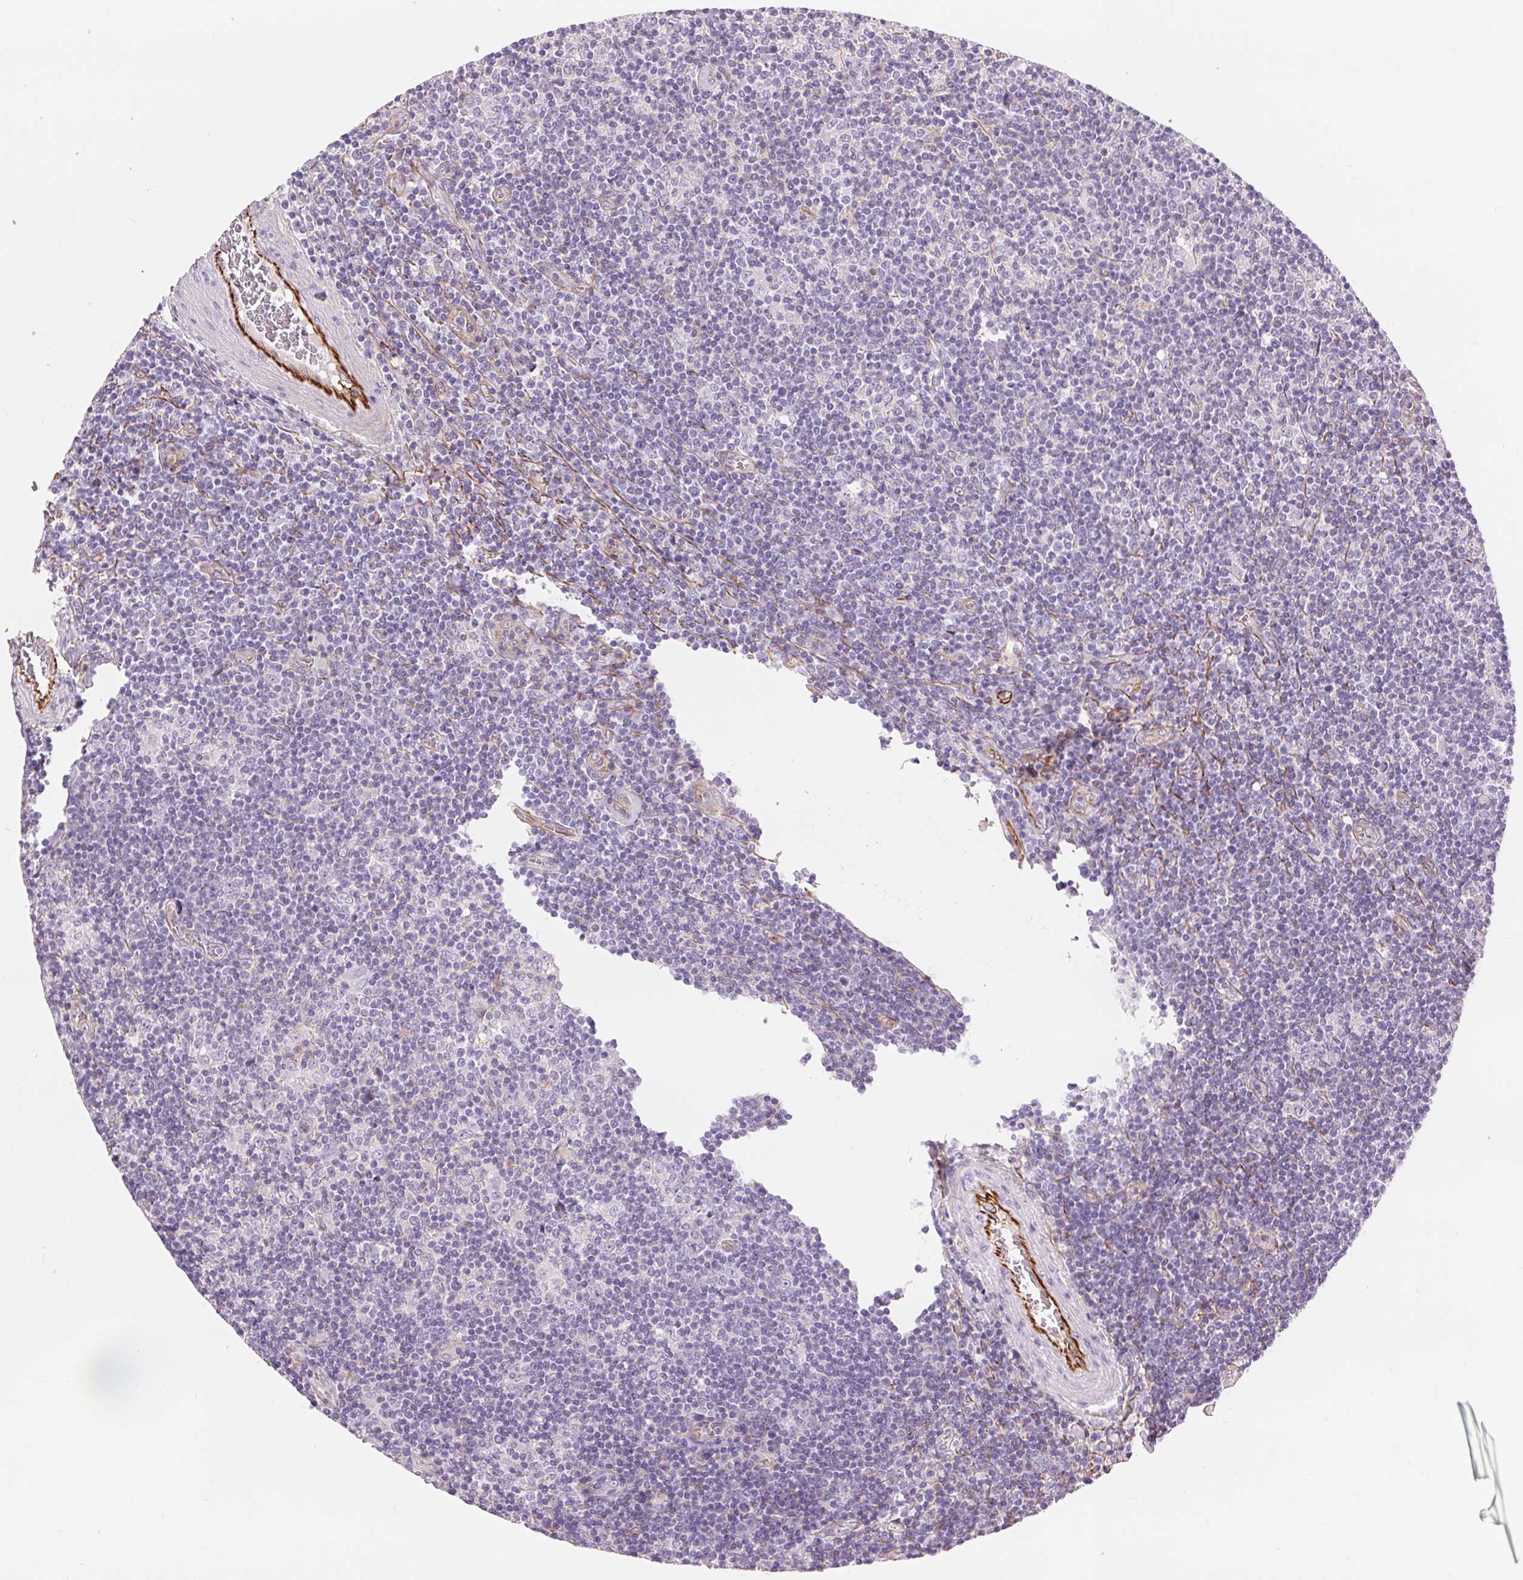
{"staining": {"intensity": "negative", "quantity": "none", "location": "none"}, "tissue": "lymphoma", "cell_type": "Tumor cells", "image_type": "cancer", "snomed": [{"axis": "morphology", "description": "Hodgkin's disease, NOS"}, {"axis": "topography", "description": "Lymph node"}], "caption": "This is an immunohistochemistry (IHC) histopathology image of Hodgkin's disease. There is no positivity in tumor cells.", "gene": "DIXDC1", "patient": {"sex": "male", "age": 40}}